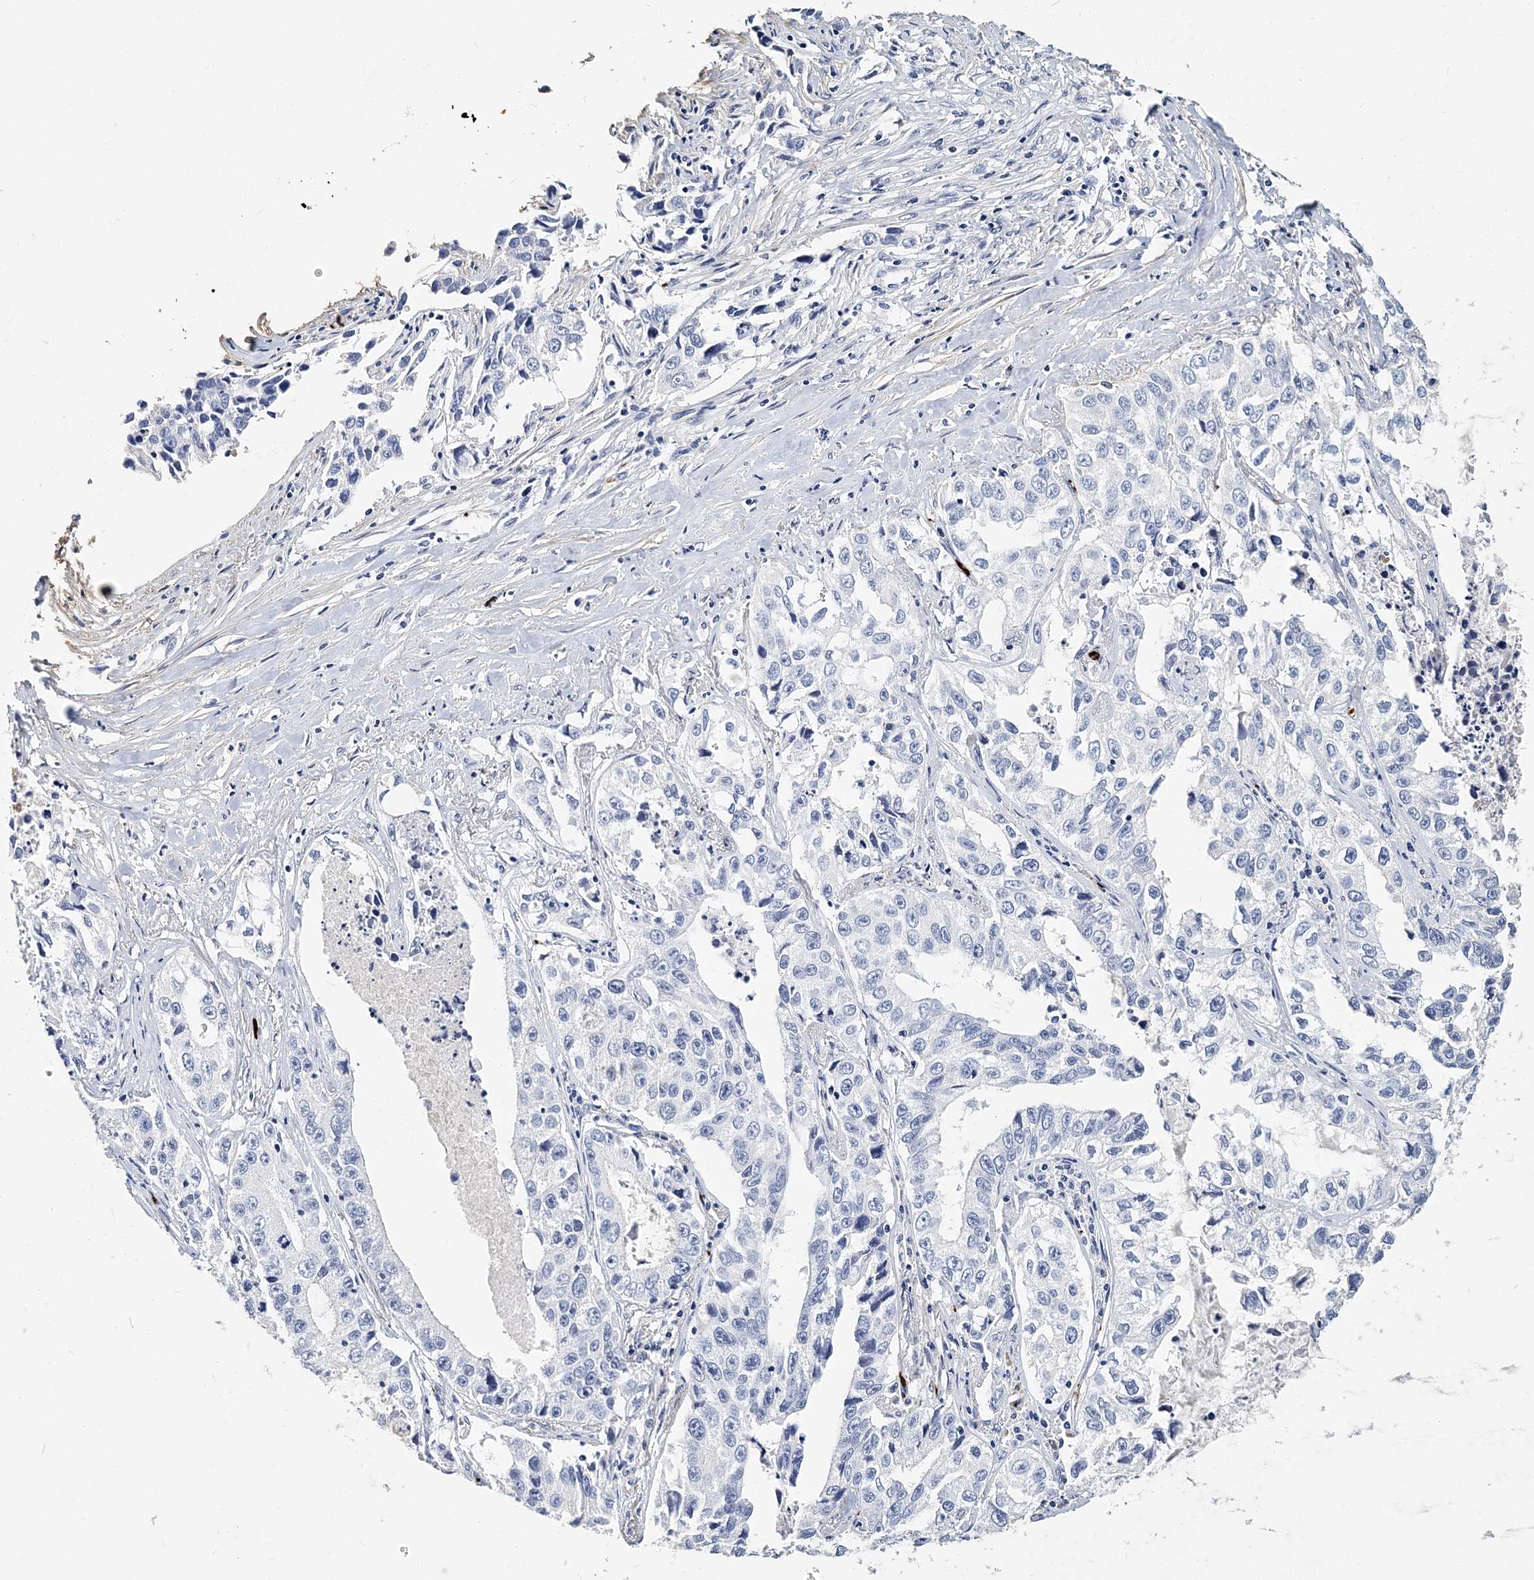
{"staining": {"intensity": "negative", "quantity": "none", "location": "none"}, "tissue": "lung cancer", "cell_type": "Tumor cells", "image_type": "cancer", "snomed": [{"axis": "morphology", "description": "Adenocarcinoma, NOS"}, {"axis": "topography", "description": "Lung"}], "caption": "High power microscopy micrograph of an IHC photomicrograph of lung cancer (adenocarcinoma), revealing no significant expression in tumor cells.", "gene": "ITGA2B", "patient": {"sex": "female", "age": 51}}